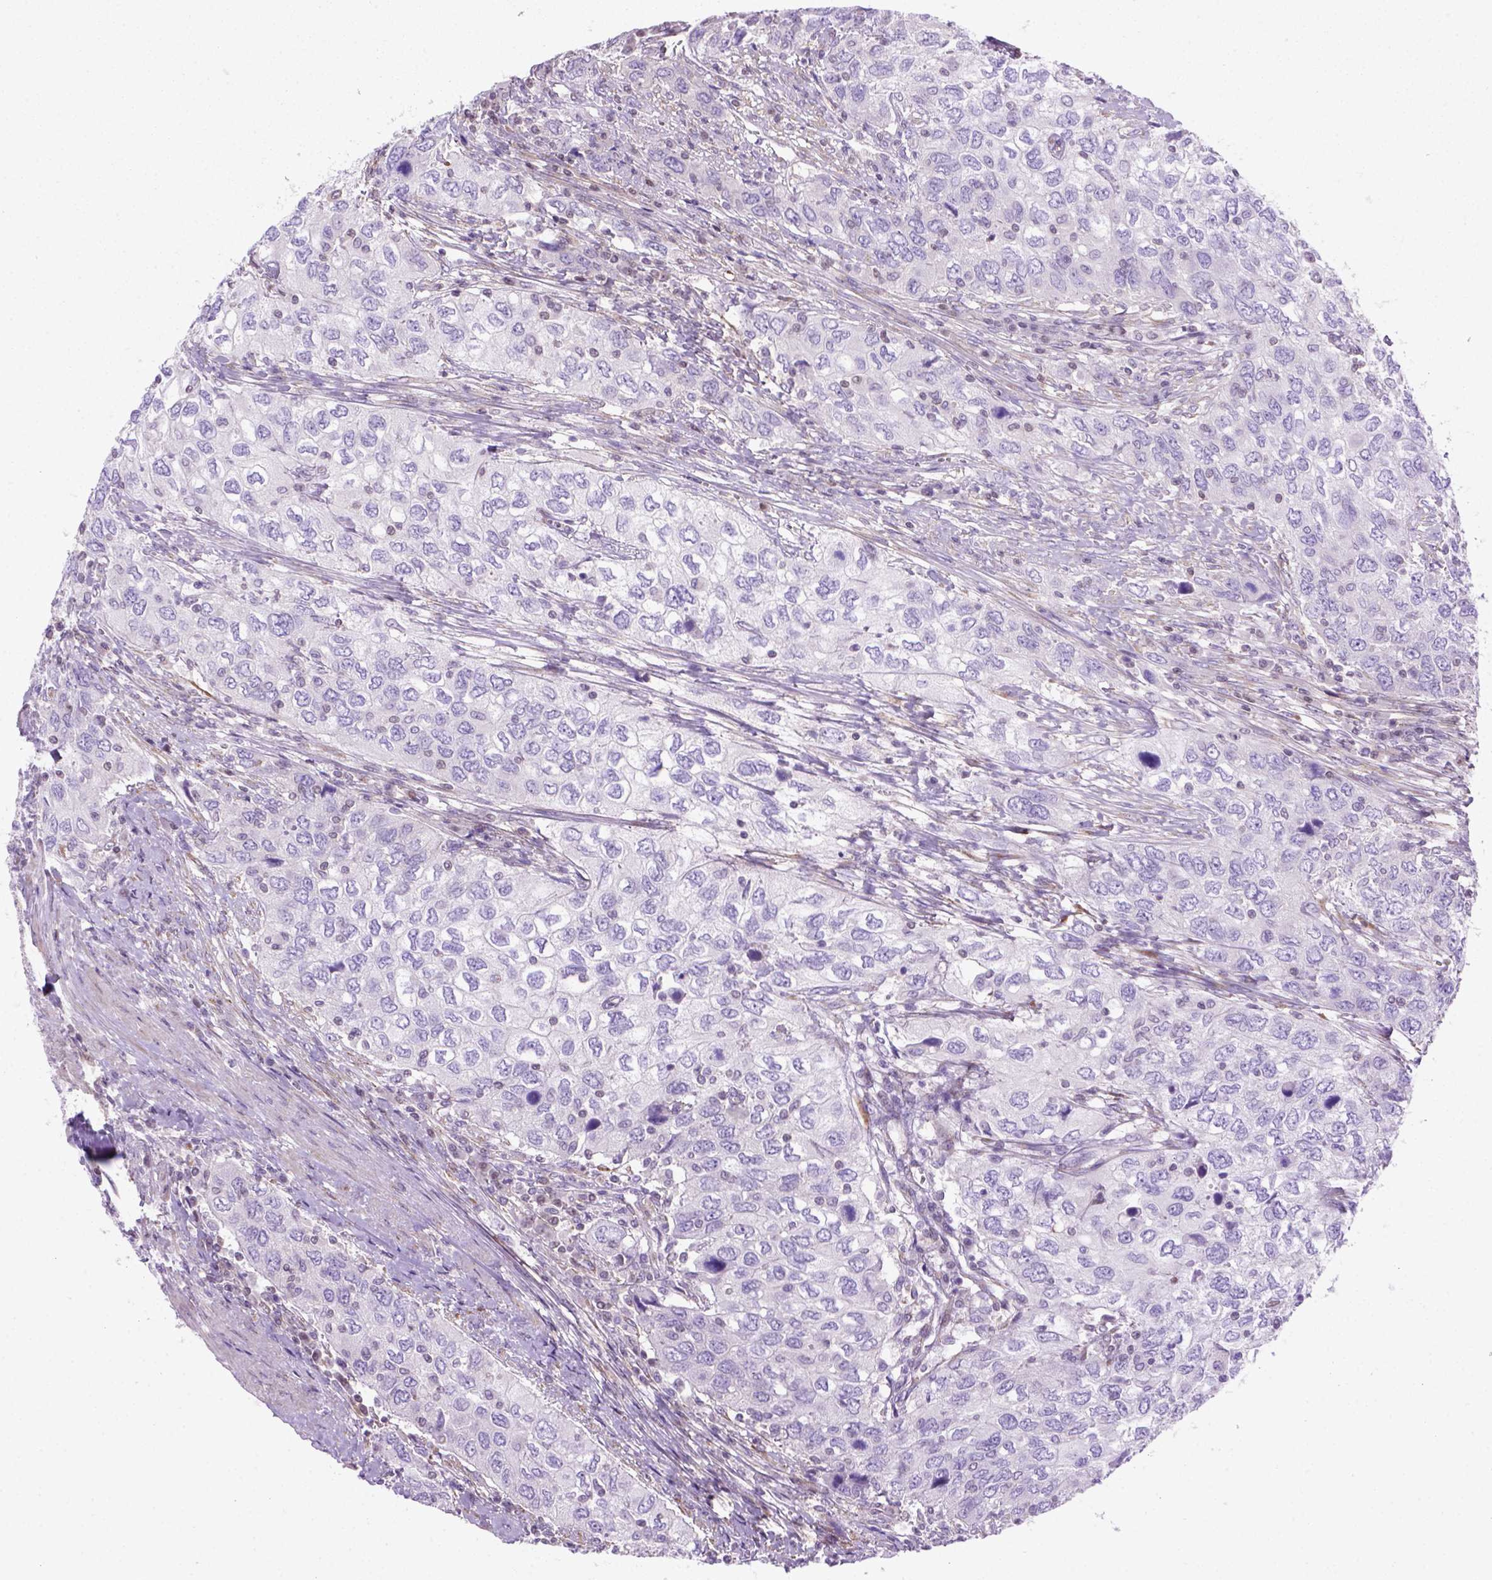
{"staining": {"intensity": "negative", "quantity": "none", "location": "none"}, "tissue": "urothelial cancer", "cell_type": "Tumor cells", "image_type": "cancer", "snomed": [{"axis": "morphology", "description": "Urothelial carcinoma, High grade"}, {"axis": "topography", "description": "Urinary bladder"}], "caption": "DAB (3,3'-diaminobenzidine) immunohistochemical staining of human urothelial cancer reveals no significant staining in tumor cells.", "gene": "MGMT", "patient": {"sex": "male", "age": 76}}